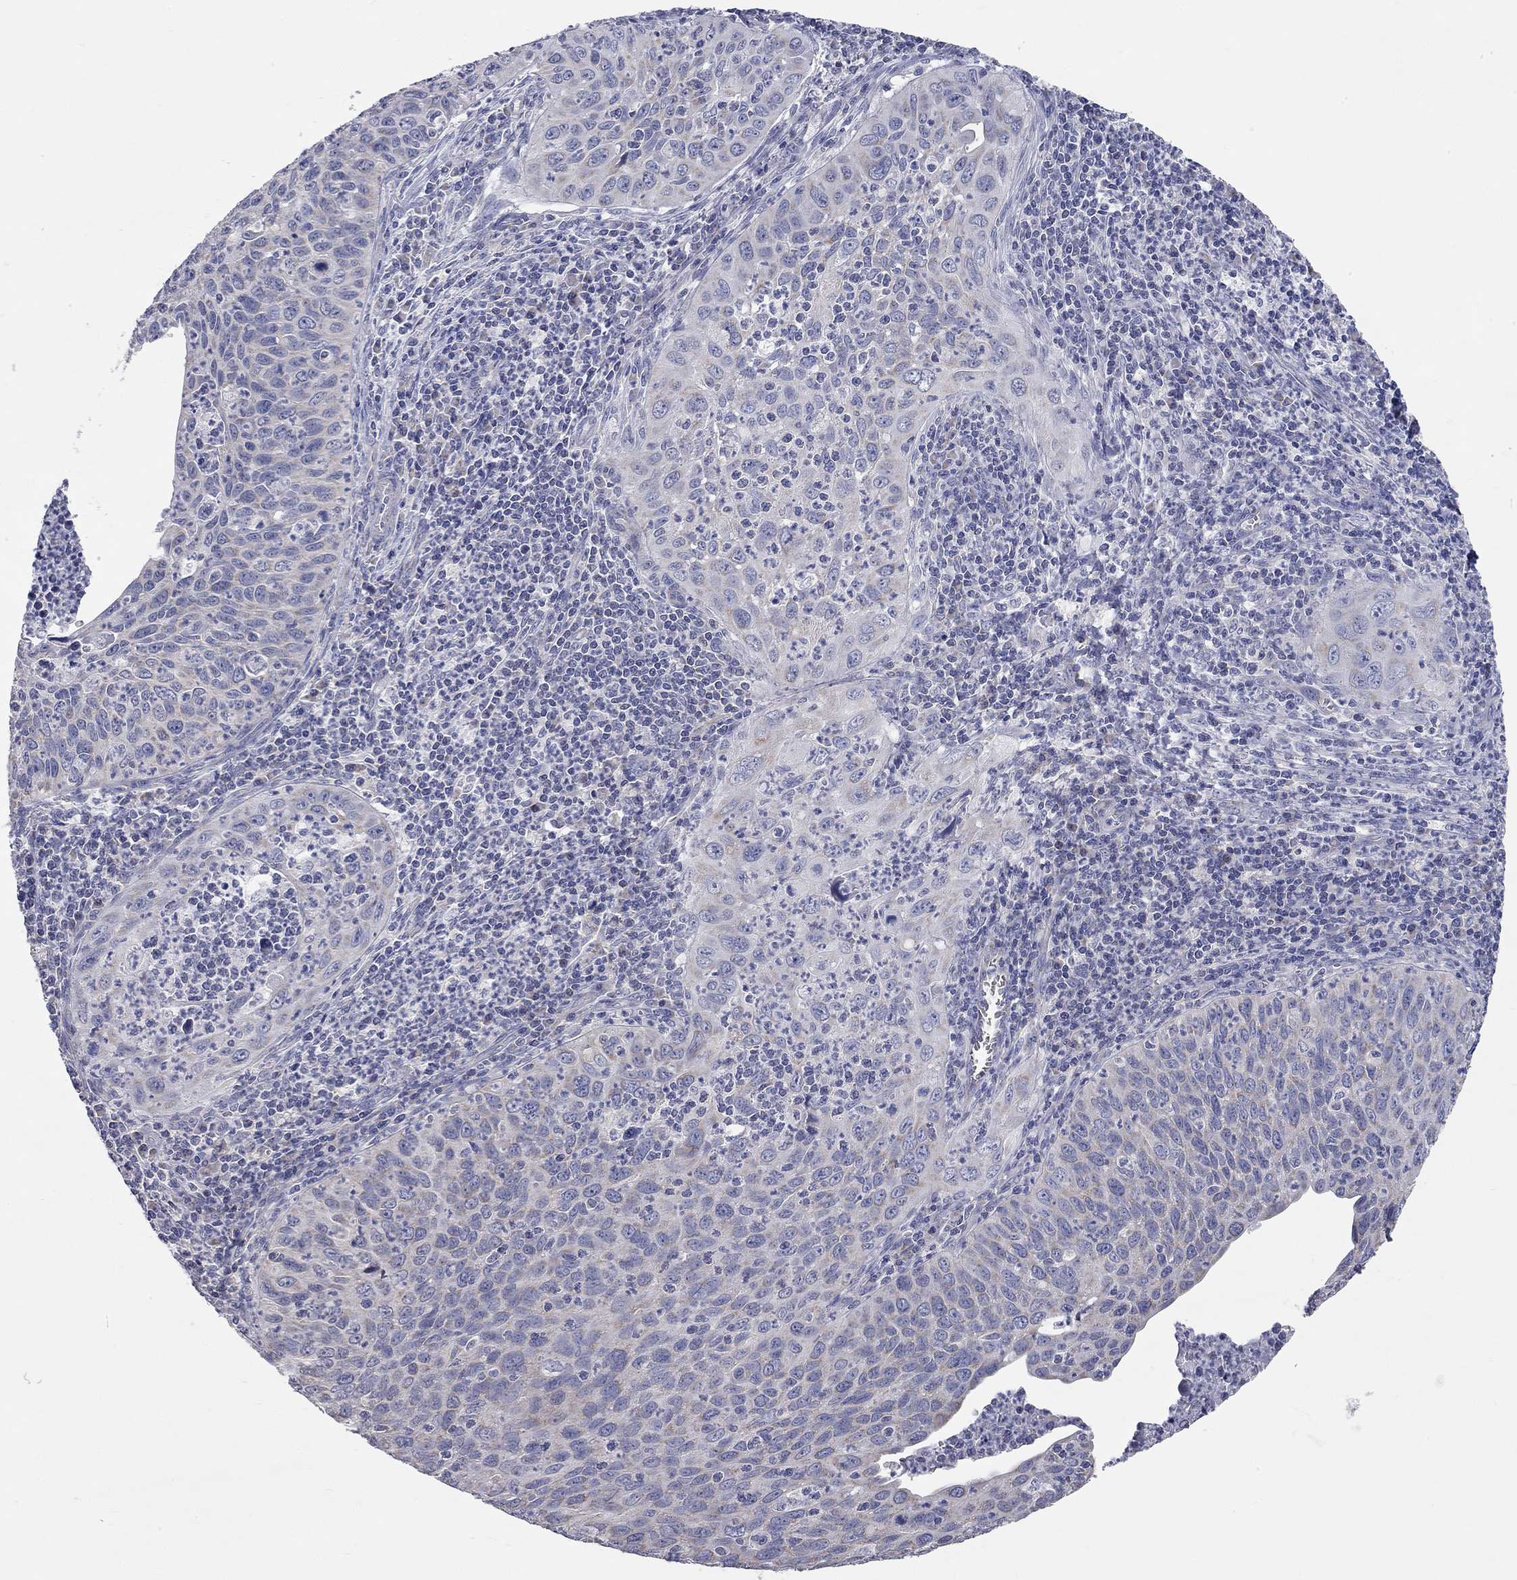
{"staining": {"intensity": "negative", "quantity": "none", "location": "none"}, "tissue": "cervical cancer", "cell_type": "Tumor cells", "image_type": "cancer", "snomed": [{"axis": "morphology", "description": "Squamous cell carcinoma, NOS"}, {"axis": "topography", "description": "Cervix"}], "caption": "High power microscopy micrograph of an IHC histopathology image of cervical cancer (squamous cell carcinoma), revealing no significant positivity in tumor cells. Nuclei are stained in blue.", "gene": "CFAP161", "patient": {"sex": "female", "age": 26}}